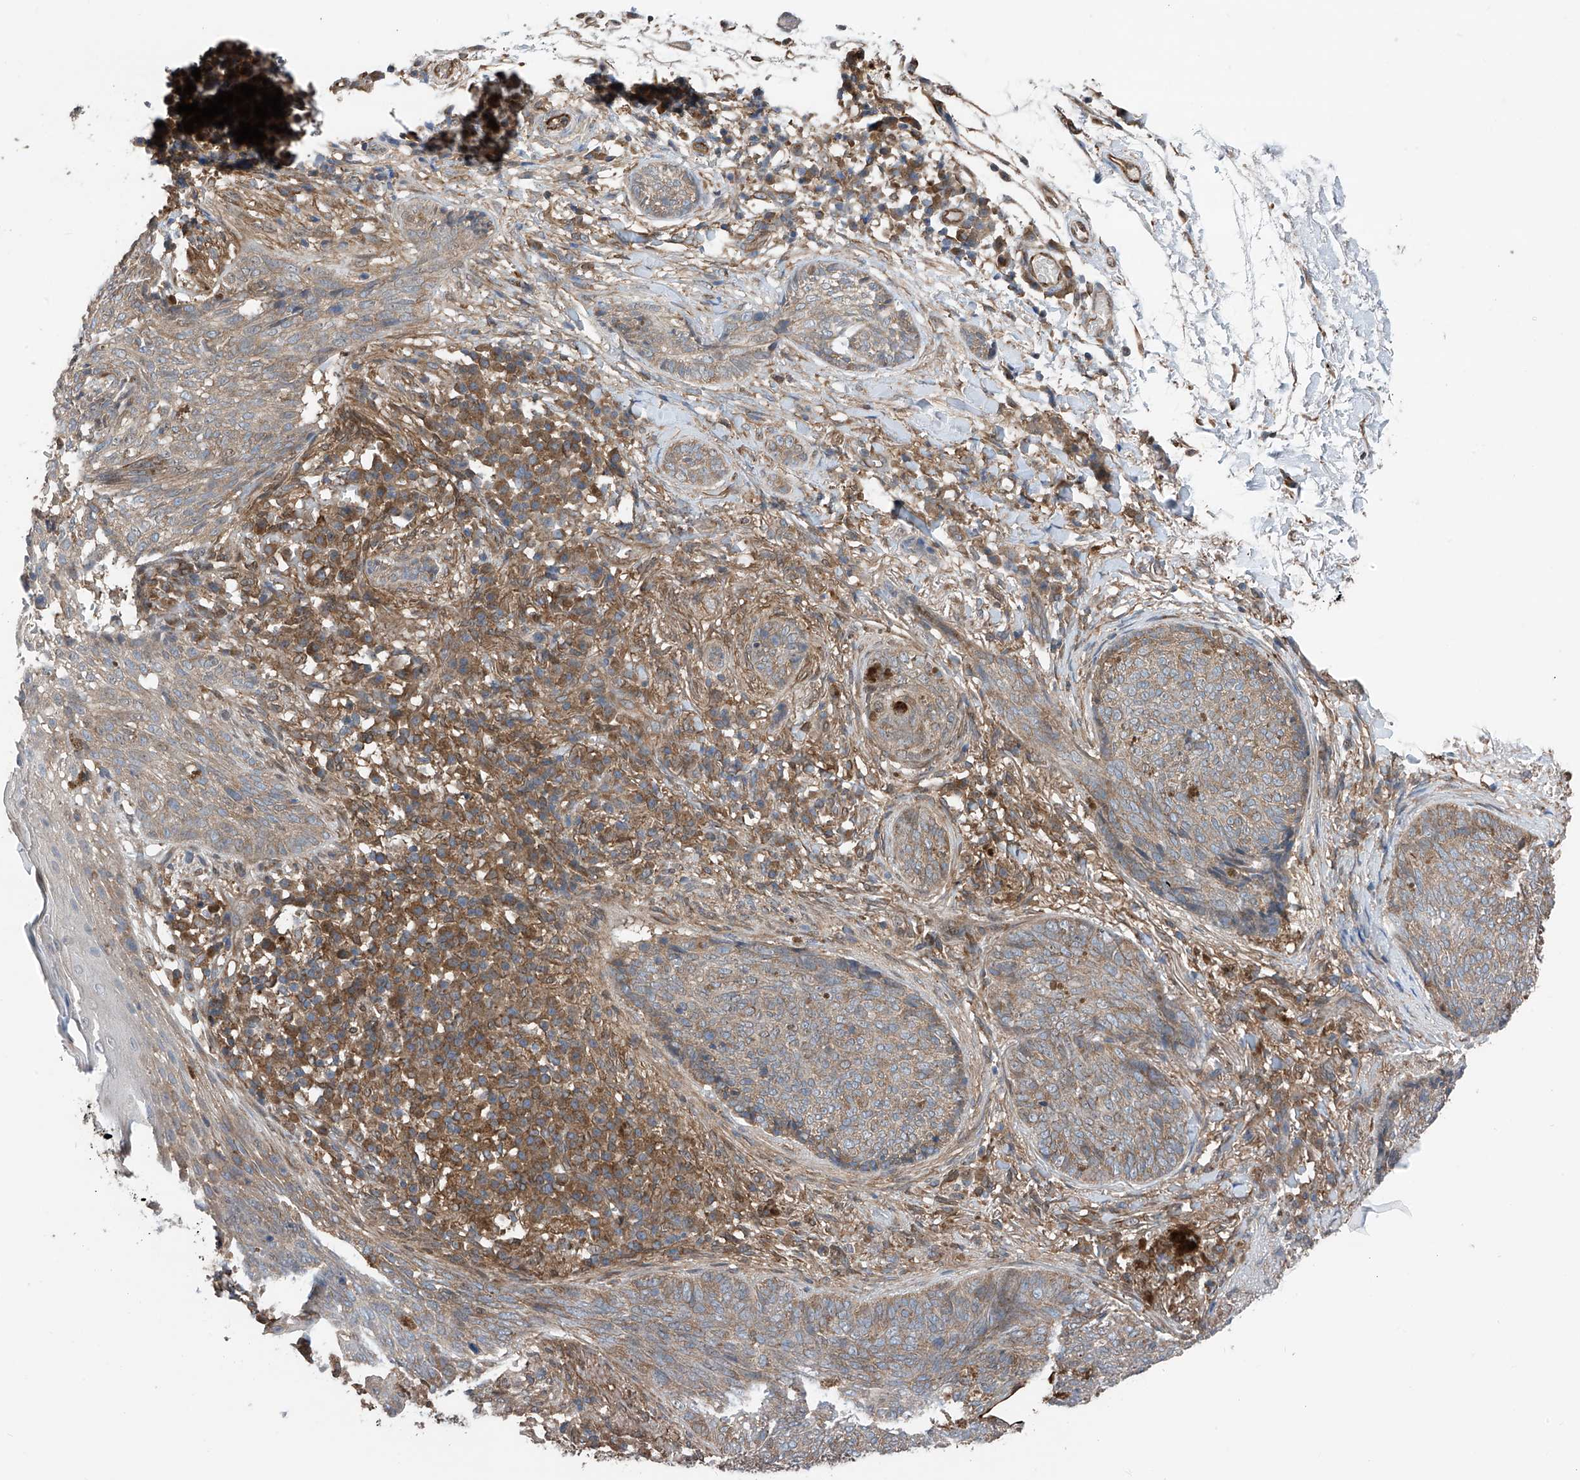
{"staining": {"intensity": "weak", "quantity": ">75%", "location": "cytoplasmic/membranous"}, "tissue": "skin cancer", "cell_type": "Tumor cells", "image_type": "cancer", "snomed": [{"axis": "morphology", "description": "Basal cell carcinoma"}, {"axis": "topography", "description": "Skin"}], "caption": "Weak cytoplasmic/membranous expression is present in about >75% of tumor cells in skin basal cell carcinoma. (DAB = brown stain, brightfield microscopy at high magnification).", "gene": "CHPF", "patient": {"sex": "male", "age": 85}}